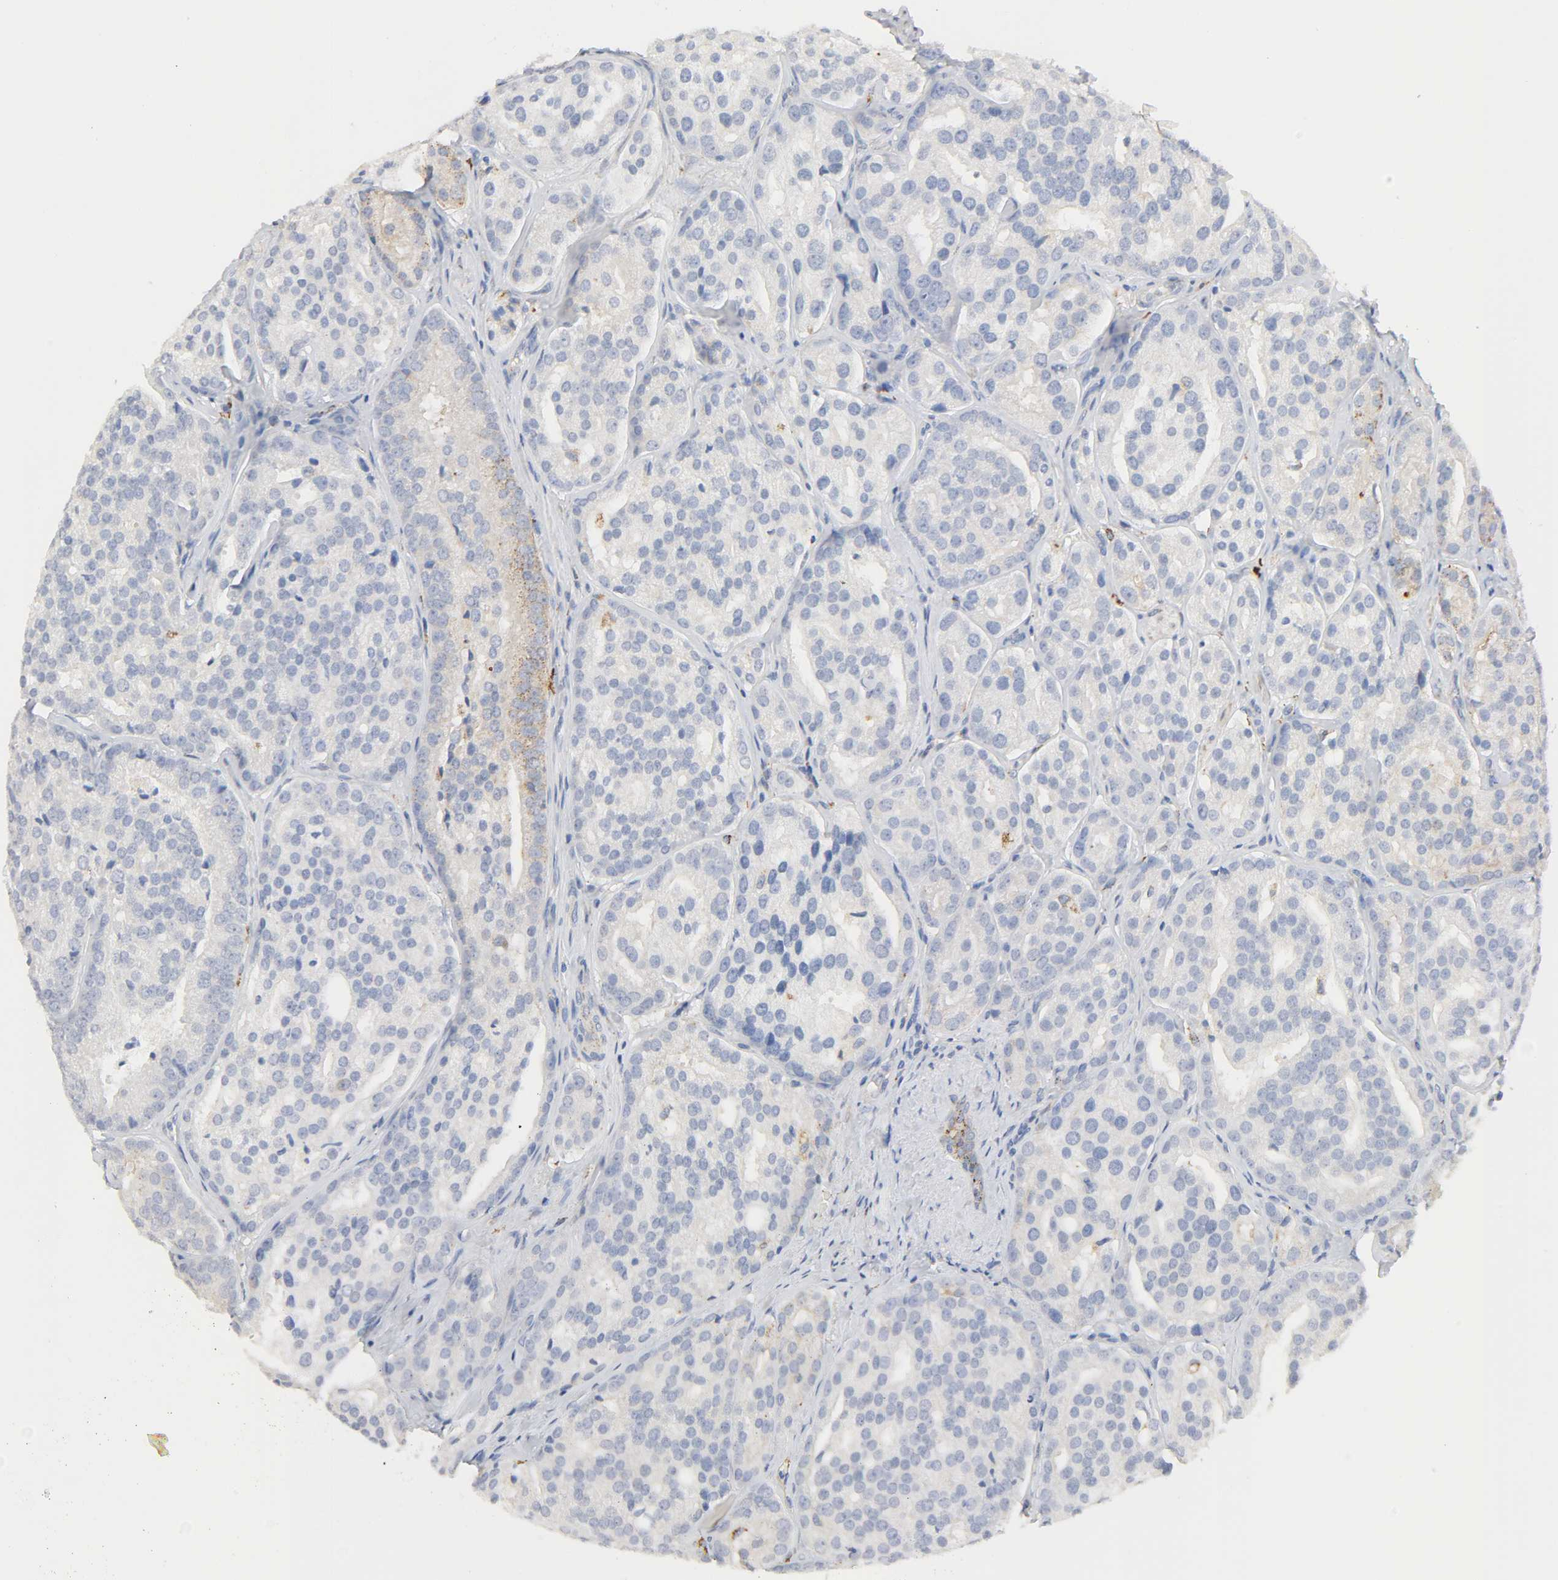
{"staining": {"intensity": "weak", "quantity": "<25%", "location": "cytoplasmic/membranous"}, "tissue": "prostate cancer", "cell_type": "Tumor cells", "image_type": "cancer", "snomed": [{"axis": "morphology", "description": "Adenocarcinoma, High grade"}, {"axis": "topography", "description": "Prostate"}], "caption": "Prostate cancer (high-grade adenocarcinoma) was stained to show a protein in brown. There is no significant staining in tumor cells.", "gene": "MAGEB17", "patient": {"sex": "male", "age": 64}}